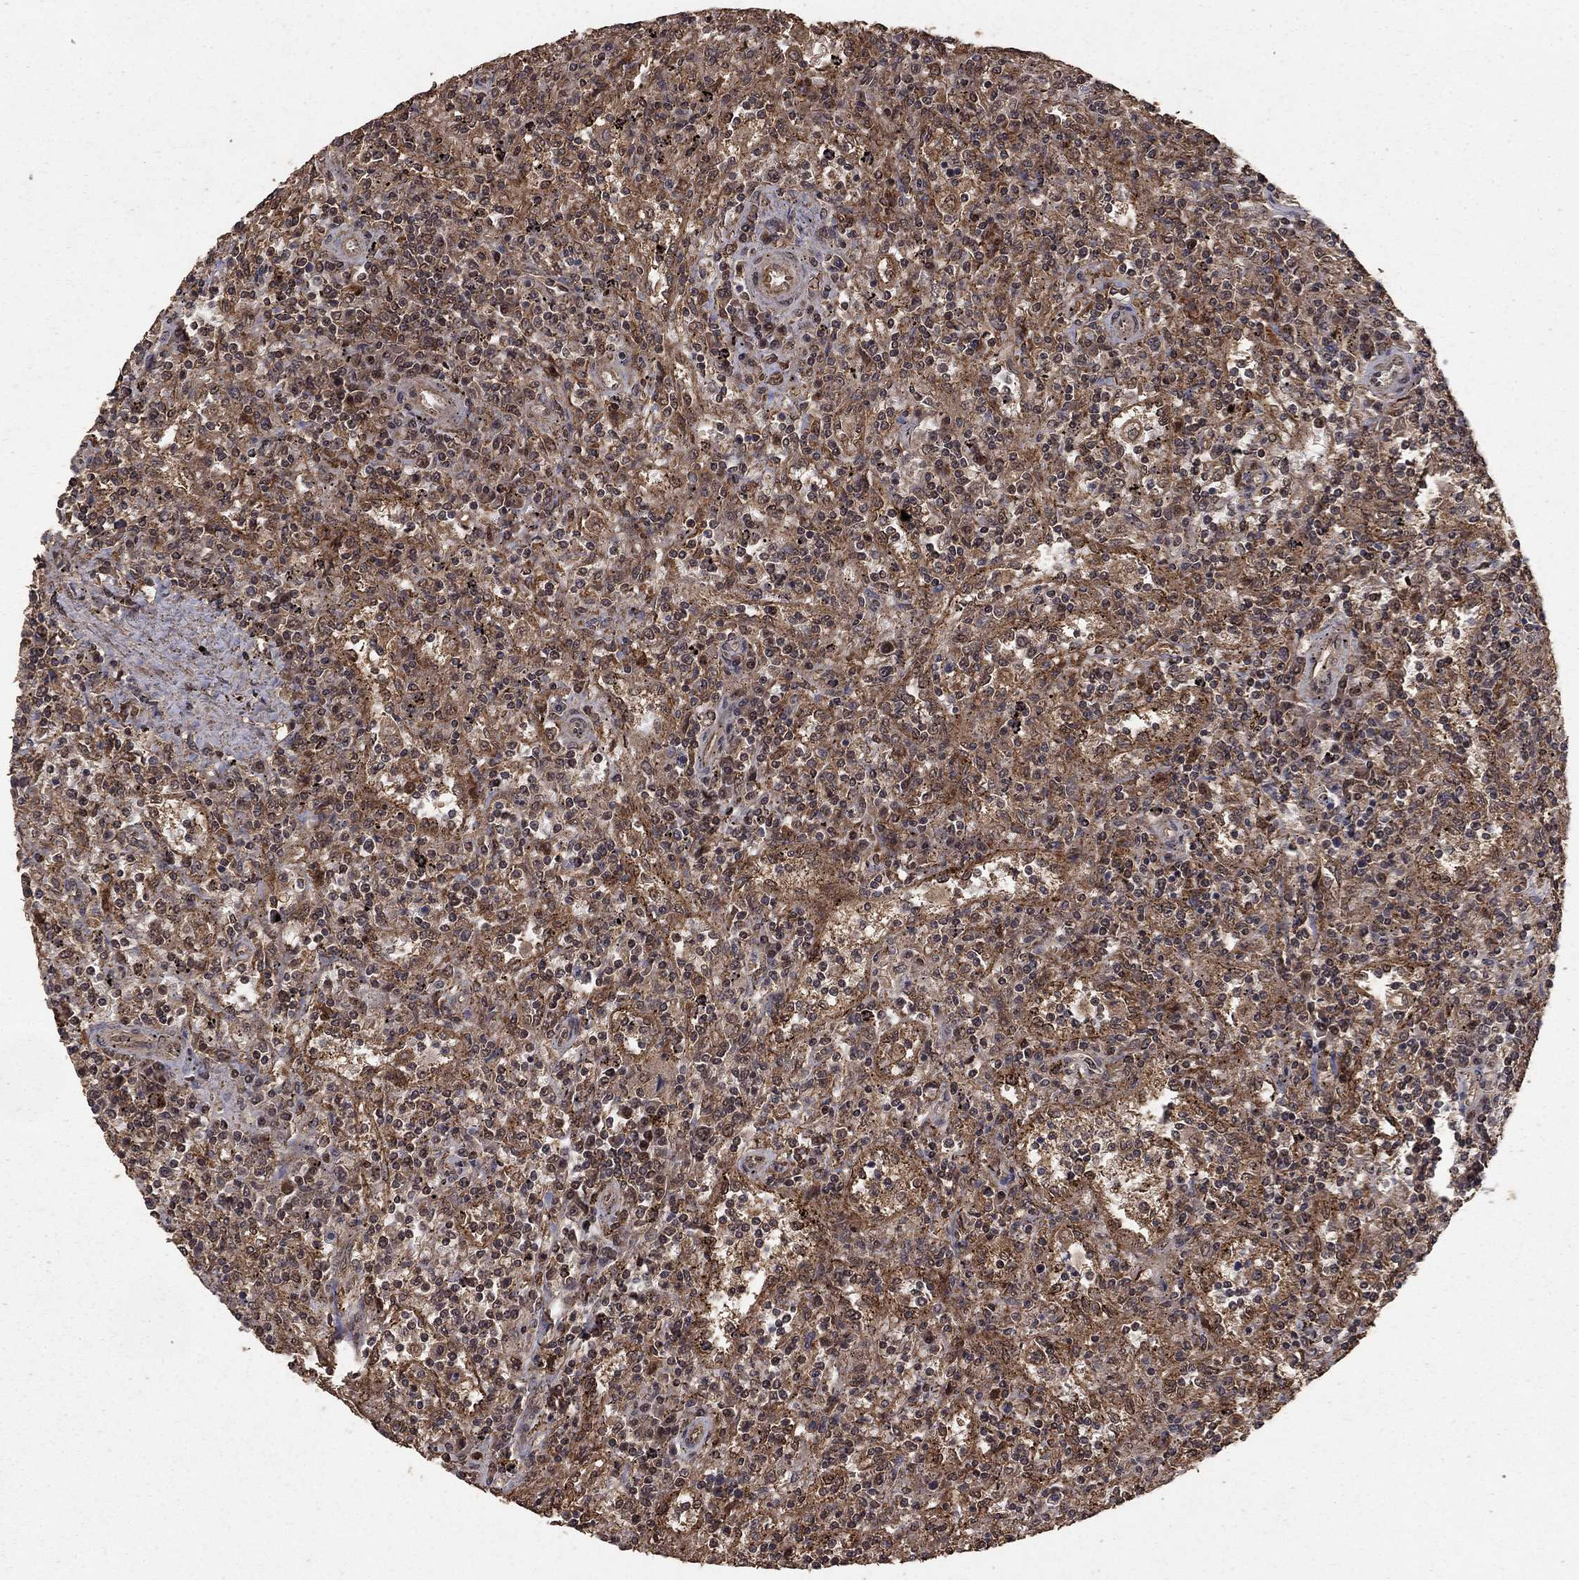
{"staining": {"intensity": "moderate", "quantity": ">75%", "location": "cytoplasmic/membranous"}, "tissue": "lymphoma", "cell_type": "Tumor cells", "image_type": "cancer", "snomed": [{"axis": "morphology", "description": "Malignant lymphoma, non-Hodgkin's type, Low grade"}, {"axis": "topography", "description": "Spleen"}], "caption": "Immunohistochemistry (IHC) (DAB (3,3'-diaminobenzidine)) staining of lymphoma demonstrates moderate cytoplasmic/membranous protein staining in about >75% of tumor cells.", "gene": "PRDM1", "patient": {"sex": "male", "age": 62}}